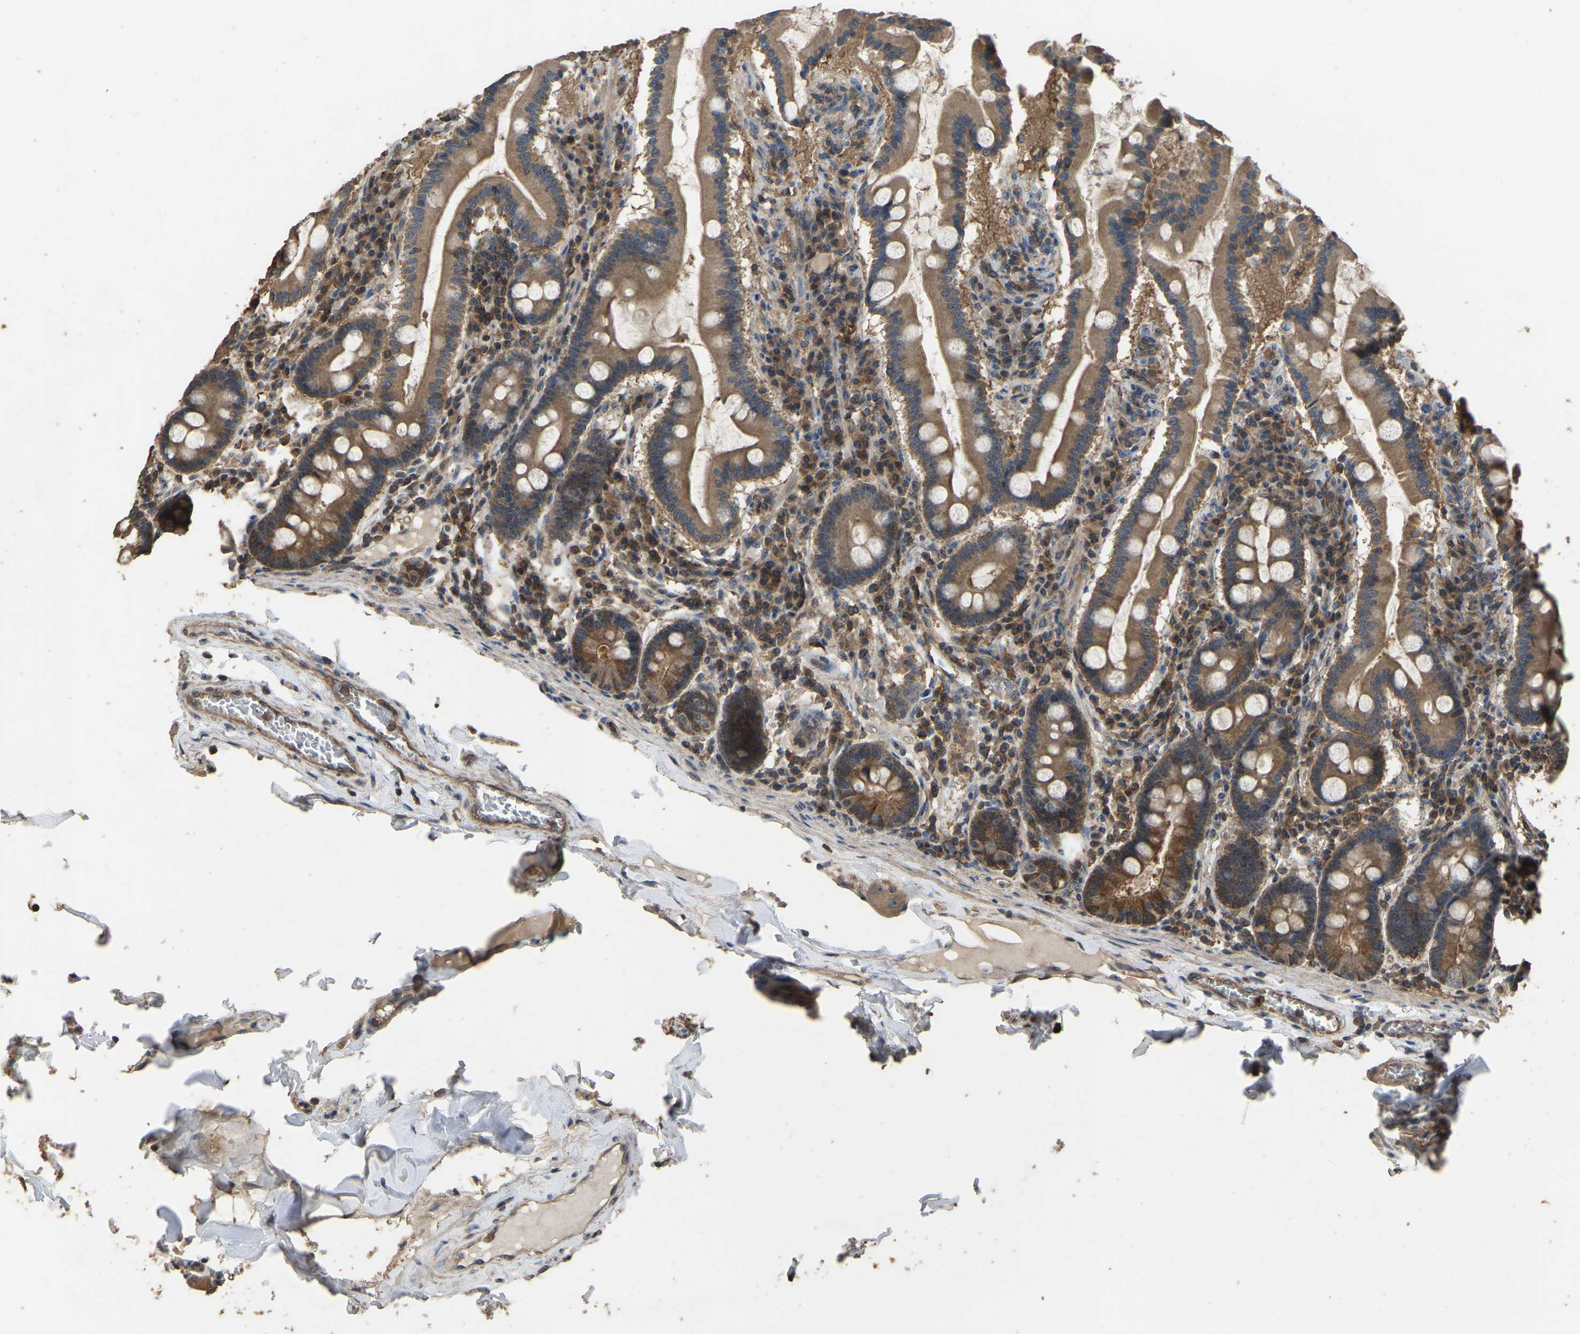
{"staining": {"intensity": "moderate", "quantity": ">75%", "location": "cytoplasmic/membranous"}, "tissue": "duodenum", "cell_type": "Glandular cells", "image_type": "normal", "snomed": [{"axis": "morphology", "description": "Normal tissue, NOS"}, {"axis": "topography", "description": "Duodenum"}], "caption": "High-magnification brightfield microscopy of unremarkable duodenum stained with DAB (3,3'-diaminobenzidine) (brown) and counterstained with hematoxylin (blue). glandular cells exhibit moderate cytoplasmic/membranous expression is identified in about>75% of cells.", "gene": "FHIT", "patient": {"sex": "male", "age": 50}}